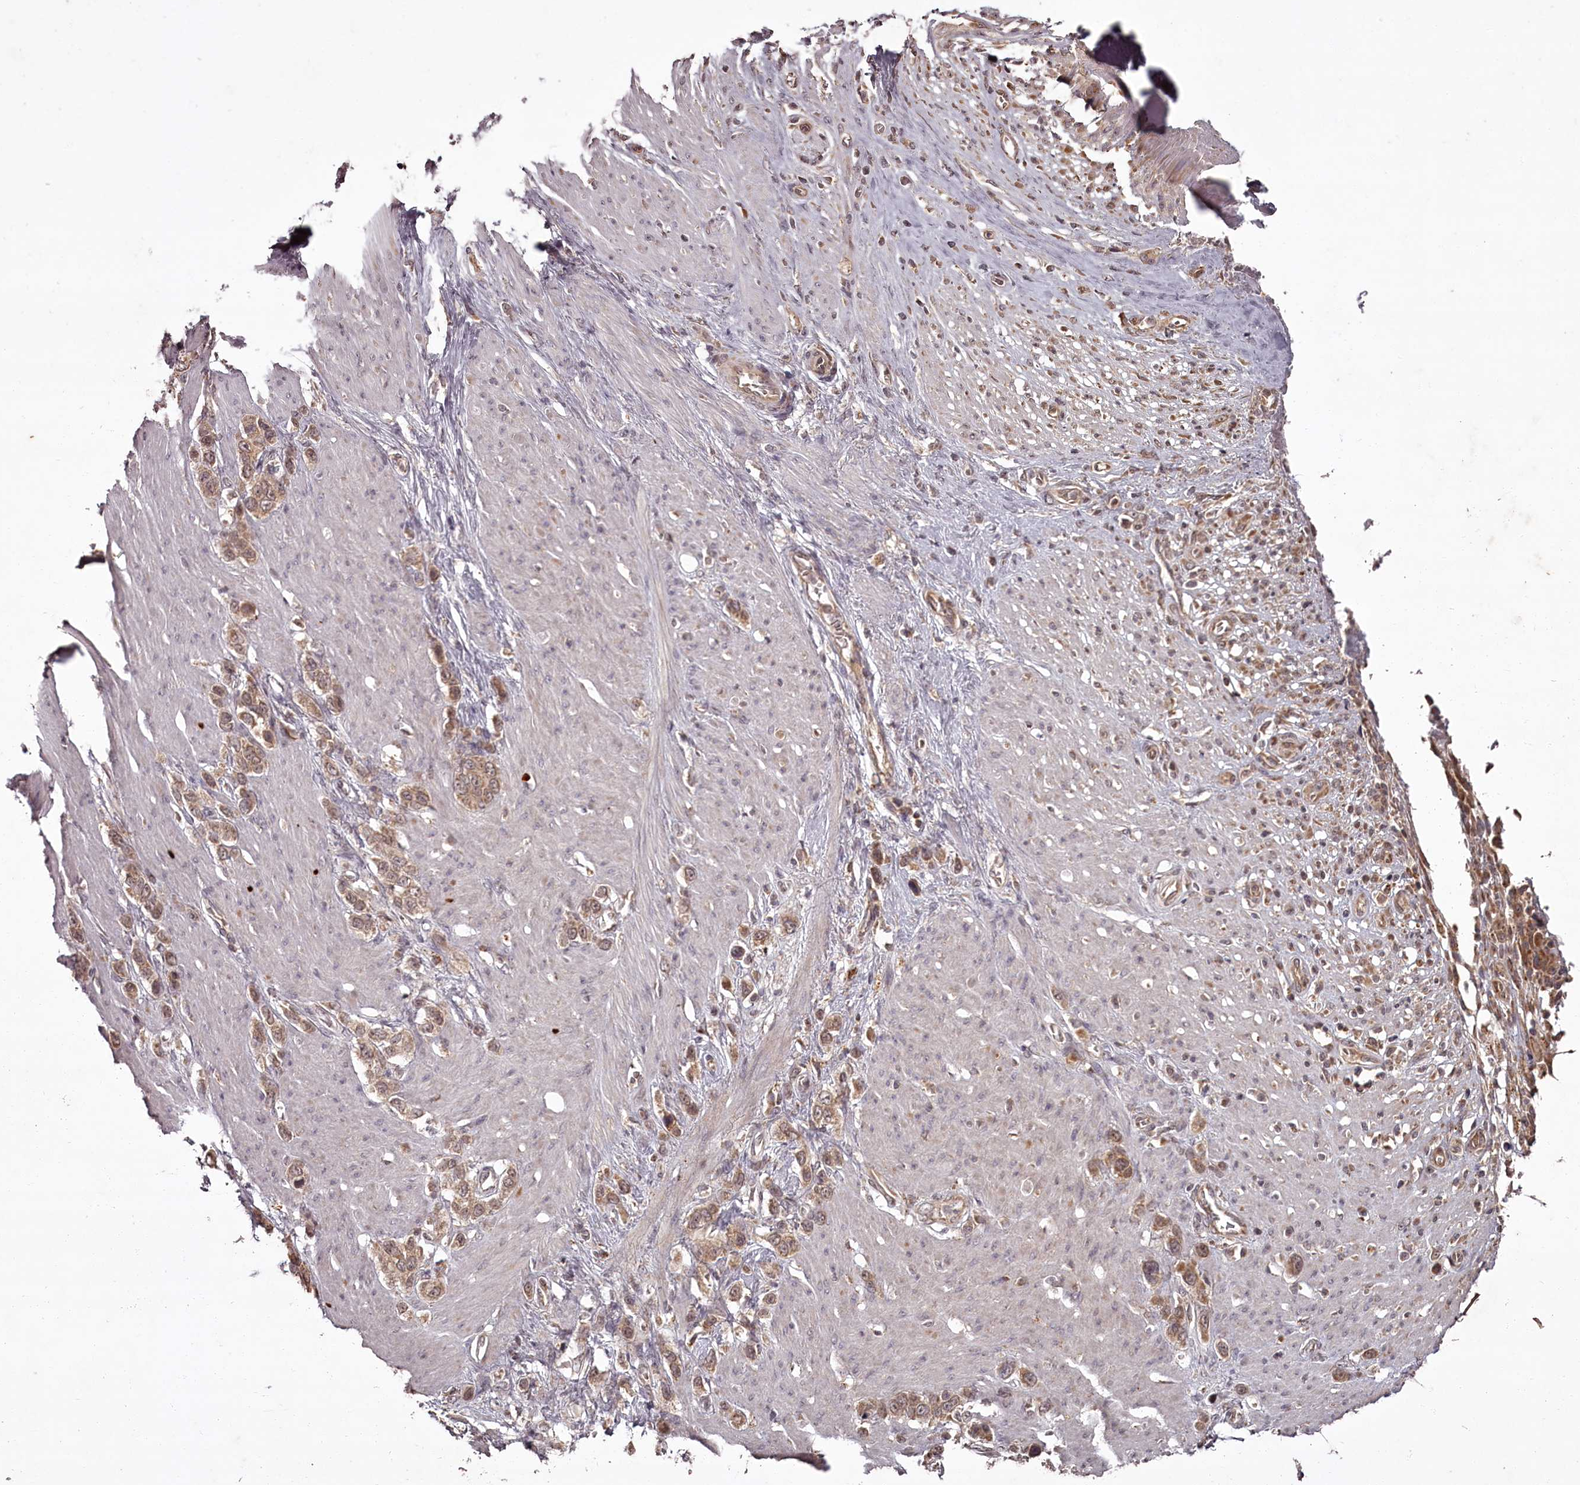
{"staining": {"intensity": "moderate", "quantity": ">75%", "location": "cytoplasmic/membranous"}, "tissue": "stomach cancer", "cell_type": "Tumor cells", "image_type": "cancer", "snomed": [{"axis": "morphology", "description": "Adenocarcinoma, NOS"}, {"axis": "morphology", "description": "Adenocarcinoma, High grade"}, {"axis": "topography", "description": "Stomach, upper"}, {"axis": "topography", "description": "Stomach, lower"}], "caption": "Human adenocarcinoma (high-grade) (stomach) stained for a protein (brown) demonstrates moderate cytoplasmic/membranous positive expression in about >75% of tumor cells.", "gene": "PCBP2", "patient": {"sex": "female", "age": 65}}